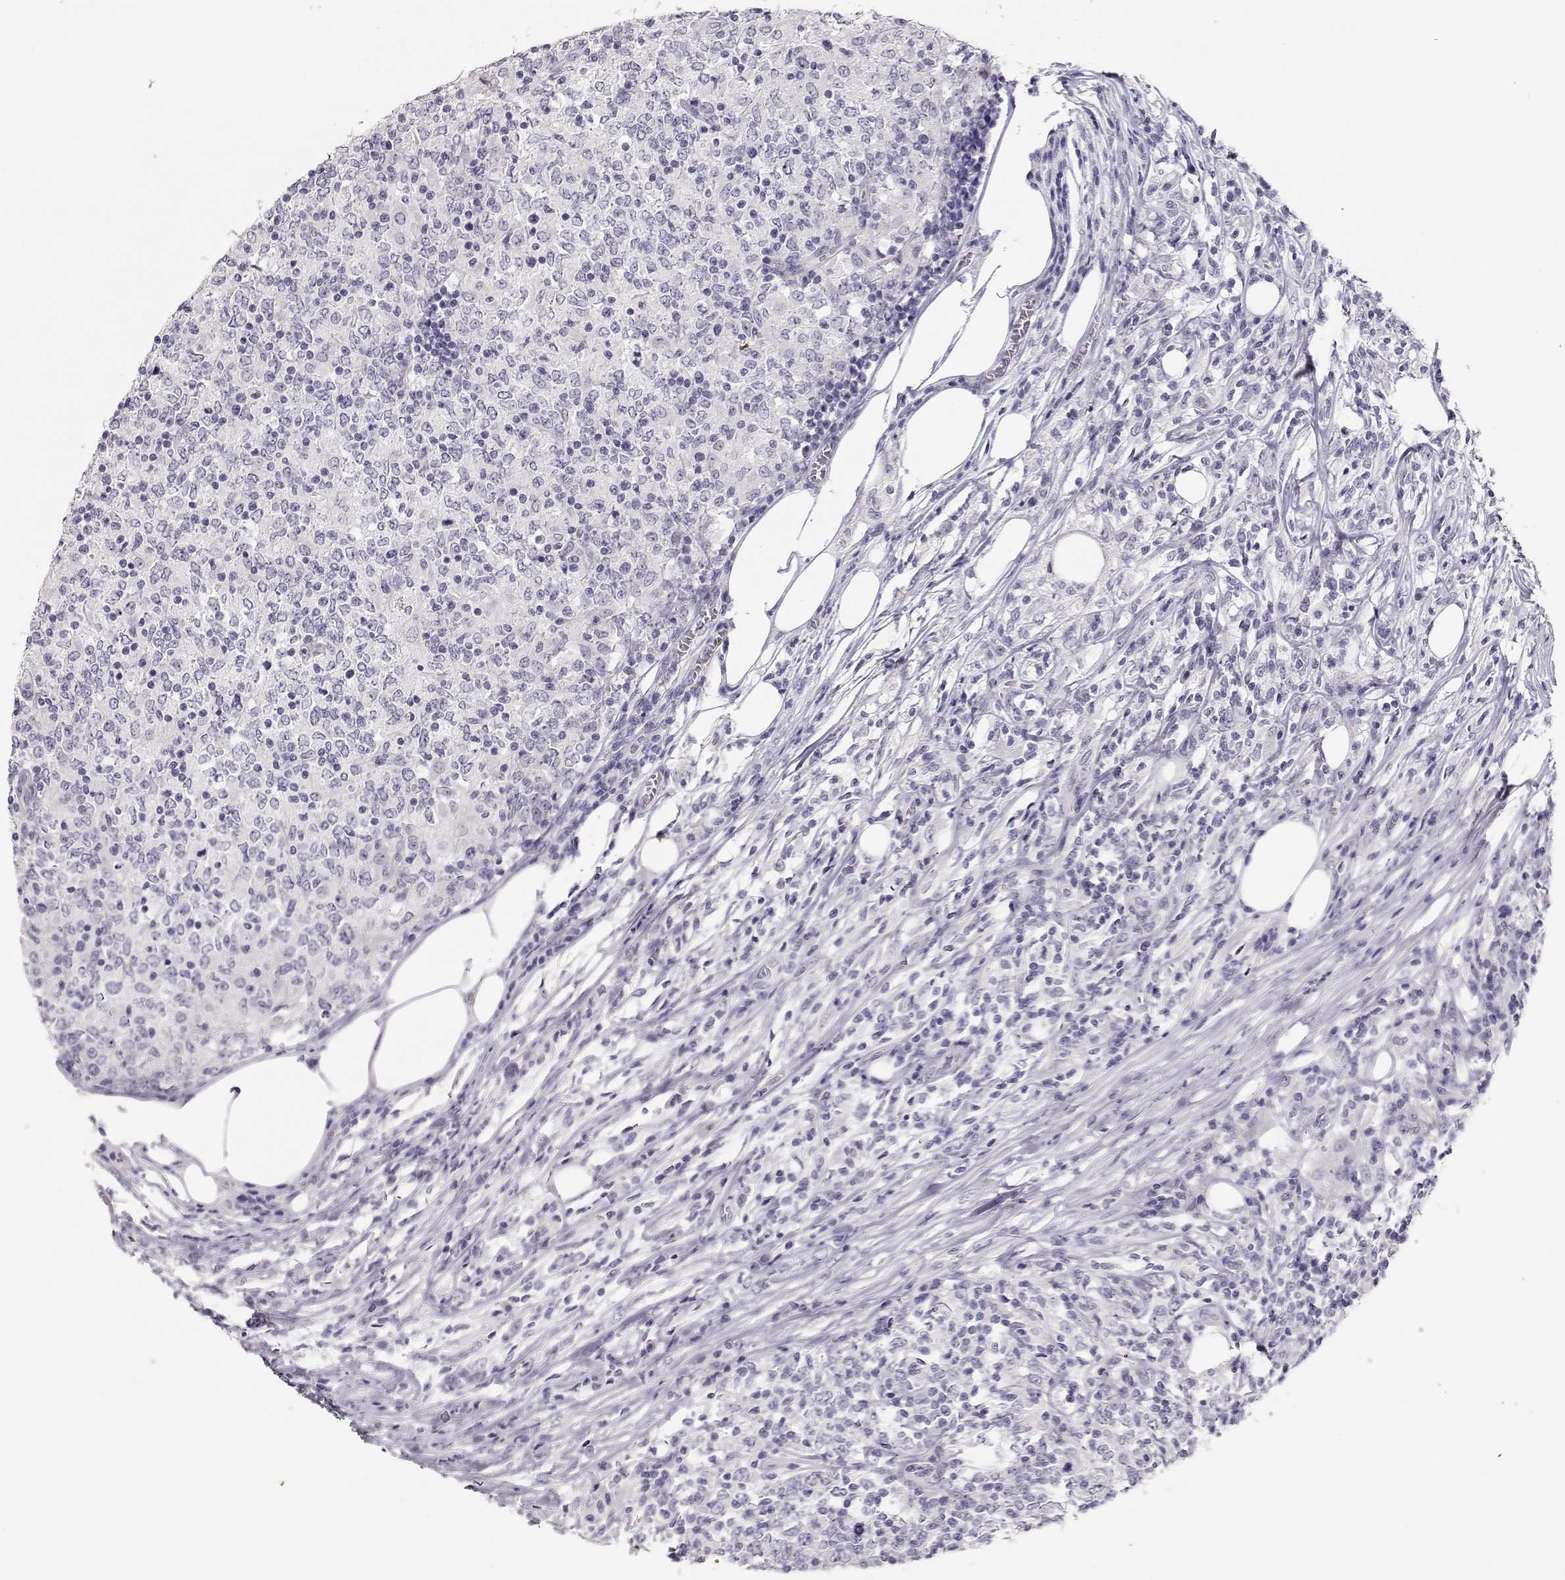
{"staining": {"intensity": "negative", "quantity": "none", "location": "none"}, "tissue": "lymphoma", "cell_type": "Tumor cells", "image_type": "cancer", "snomed": [{"axis": "morphology", "description": "Malignant lymphoma, non-Hodgkin's type, High grade"}, {"axis": "topography", "description": "Lymph node"}], "caption": "High magnification brightfield microscopy of lymphoma stained with DAB (brown) and counterstained with hematoxylin (blue): tumor cells show no significant positivity.", "gene": "MAGEC1", "patient": {"sex": "female", "age": 84}}